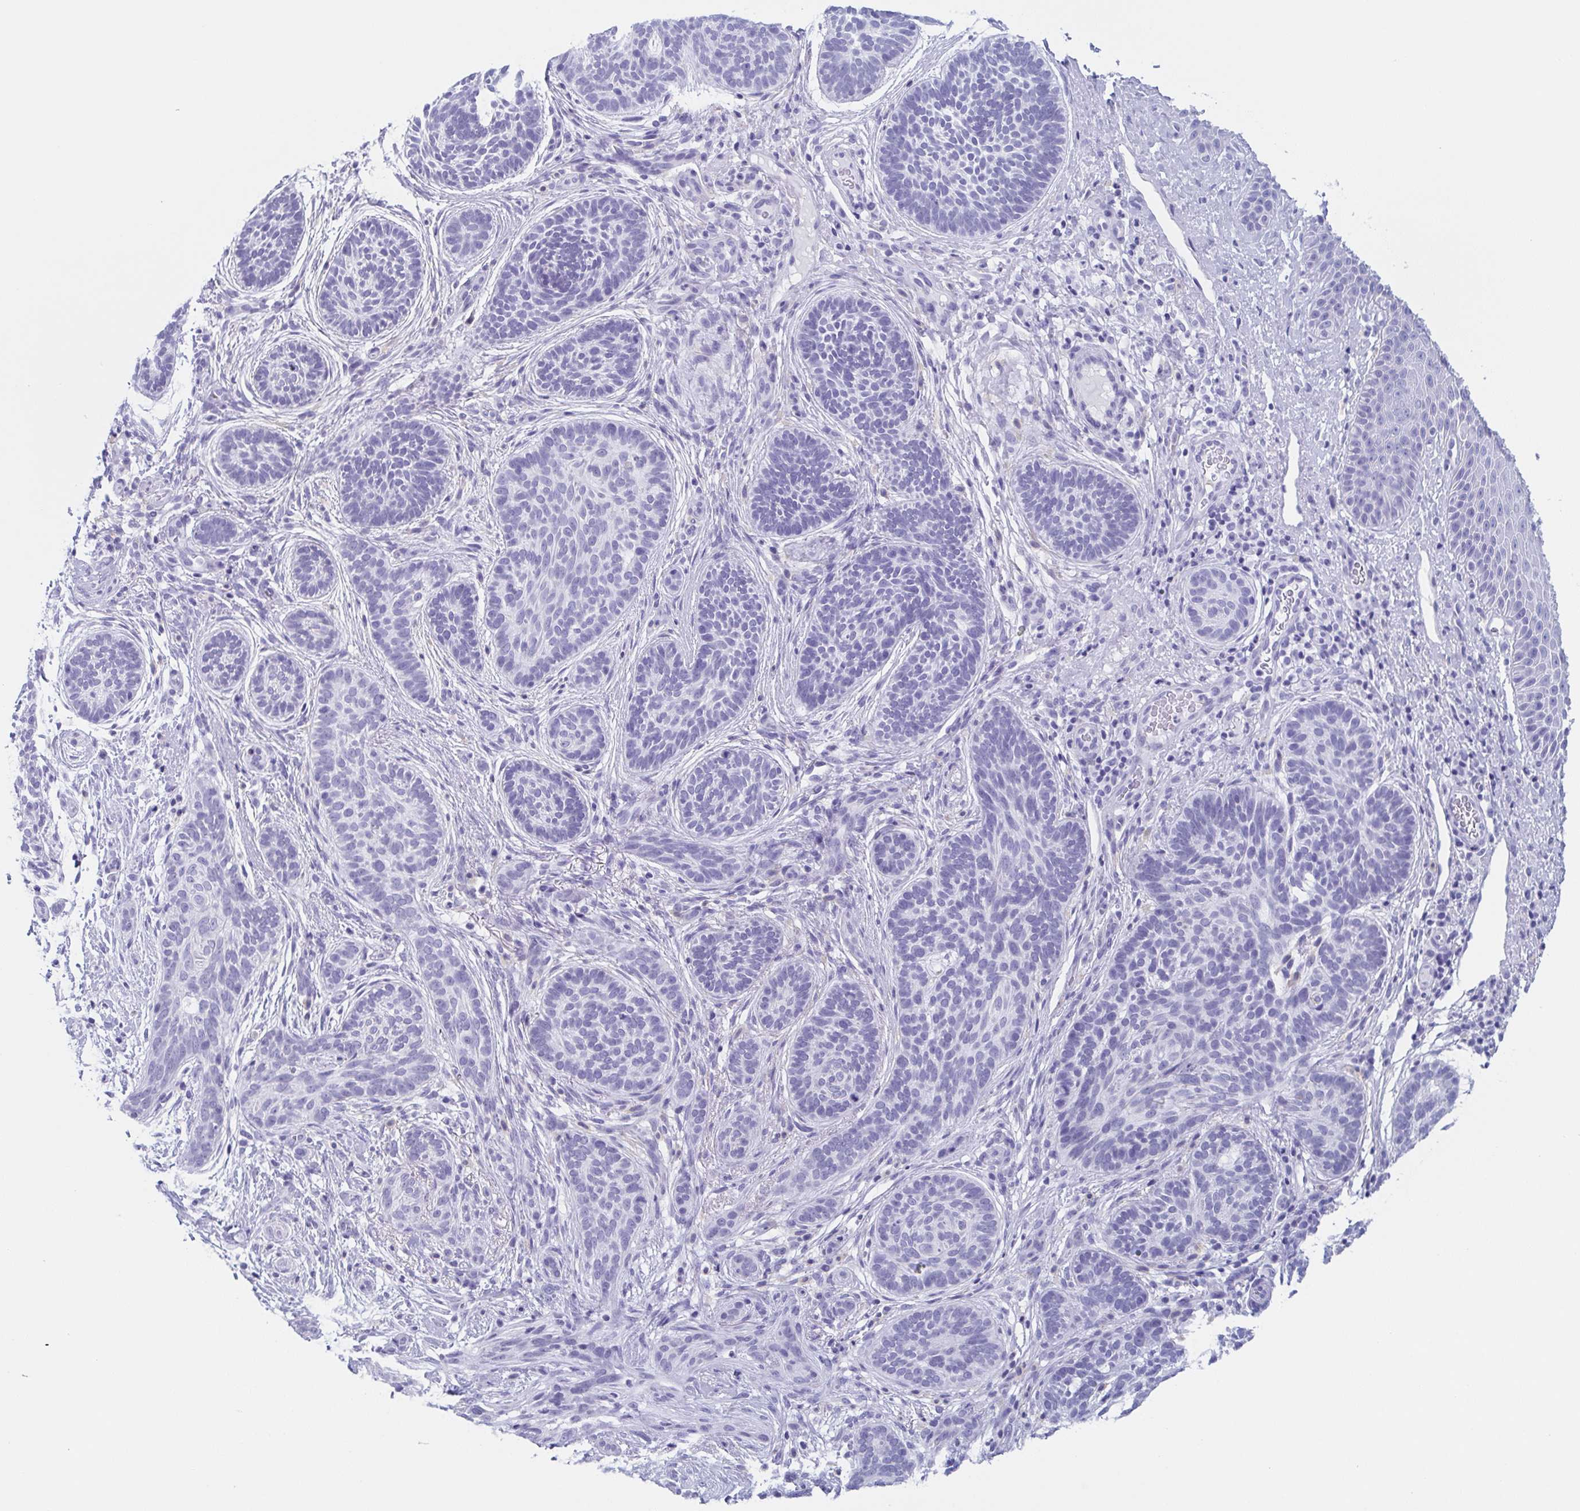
{"staining": {"intensity": "negative", "quantity": "none", "location": "none"}, "tissue": "skin cancer", "cell_type": "Tumor cells", "image_type": "cancer", "snomed": [{"axis": "morphology", "description": "Basal cell carcinoma"}, {"axis": "topography", "description": "Skin"}], "caption": "This is an IHC histopathology image of skin cancer. There is no expression in tumor cells.", "gene": "LYRM2", "patient": {"sex": "male", "age": 63}}